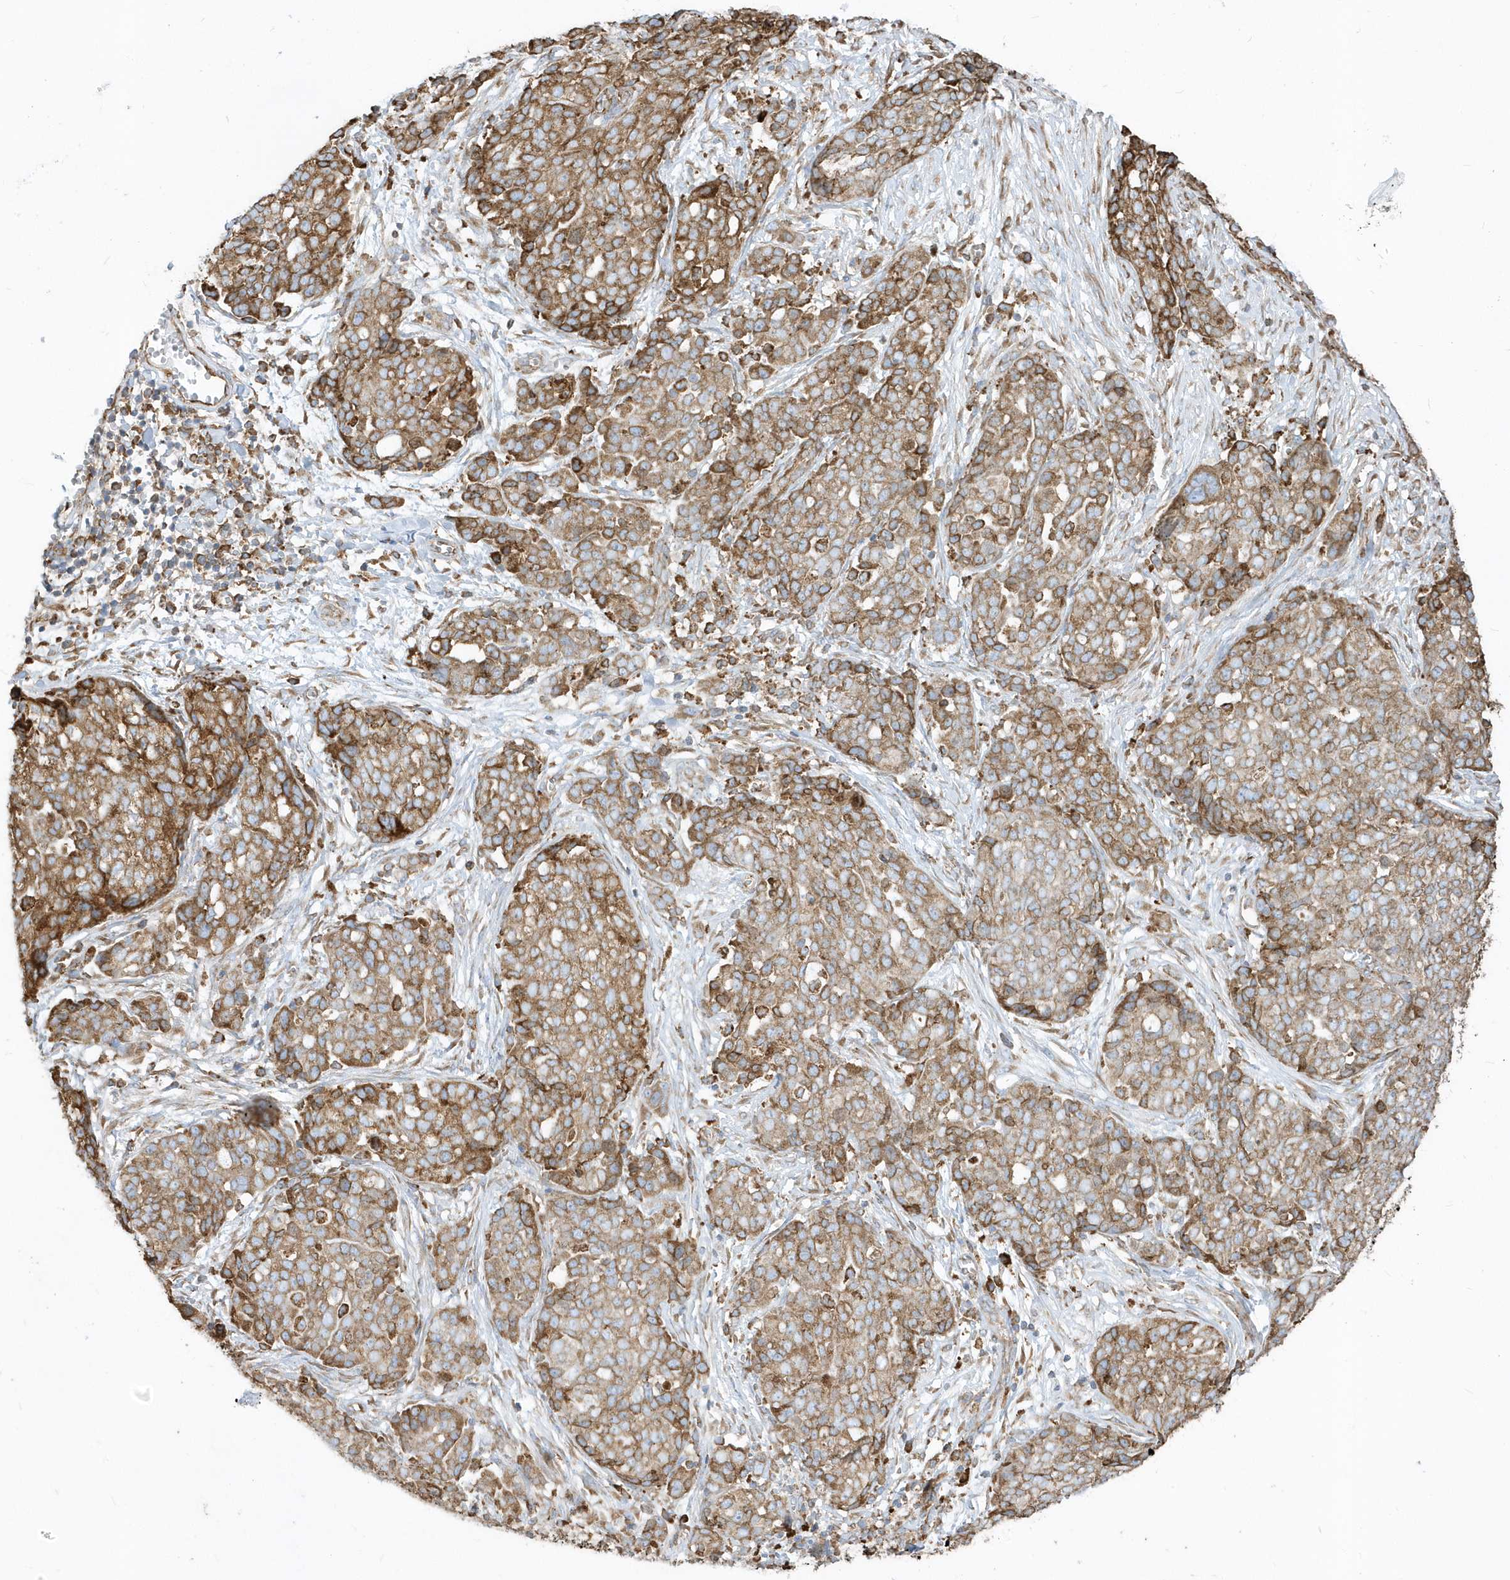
{"staining": {"intensity": "strong", "quantity": ">75%", "location": "cytoplasmic/membranous"}, "tissue": "ovarian cancer", "cell_type": "Tumor cells", "image_type": "cancer", "snomed": [{"axis": "morphology", "description": "Cystadenocarcinoma, serous, NOS"}, {"axis": "topography", "description": "Soft tissue"}, {"axis": "topography", "description": "Ovary"}], "caption": "The immunohistochemical stain shows strong cytoplasmic/membranous positivity in tumor cells of ovarian cancer tissue. The staining was performed using DAB, with brown indicating positive protein expression. Nuclei are stained blue with hematoxylin.", "gene": "PDIA6", "patient": {"sex": "female", "age": 57}}